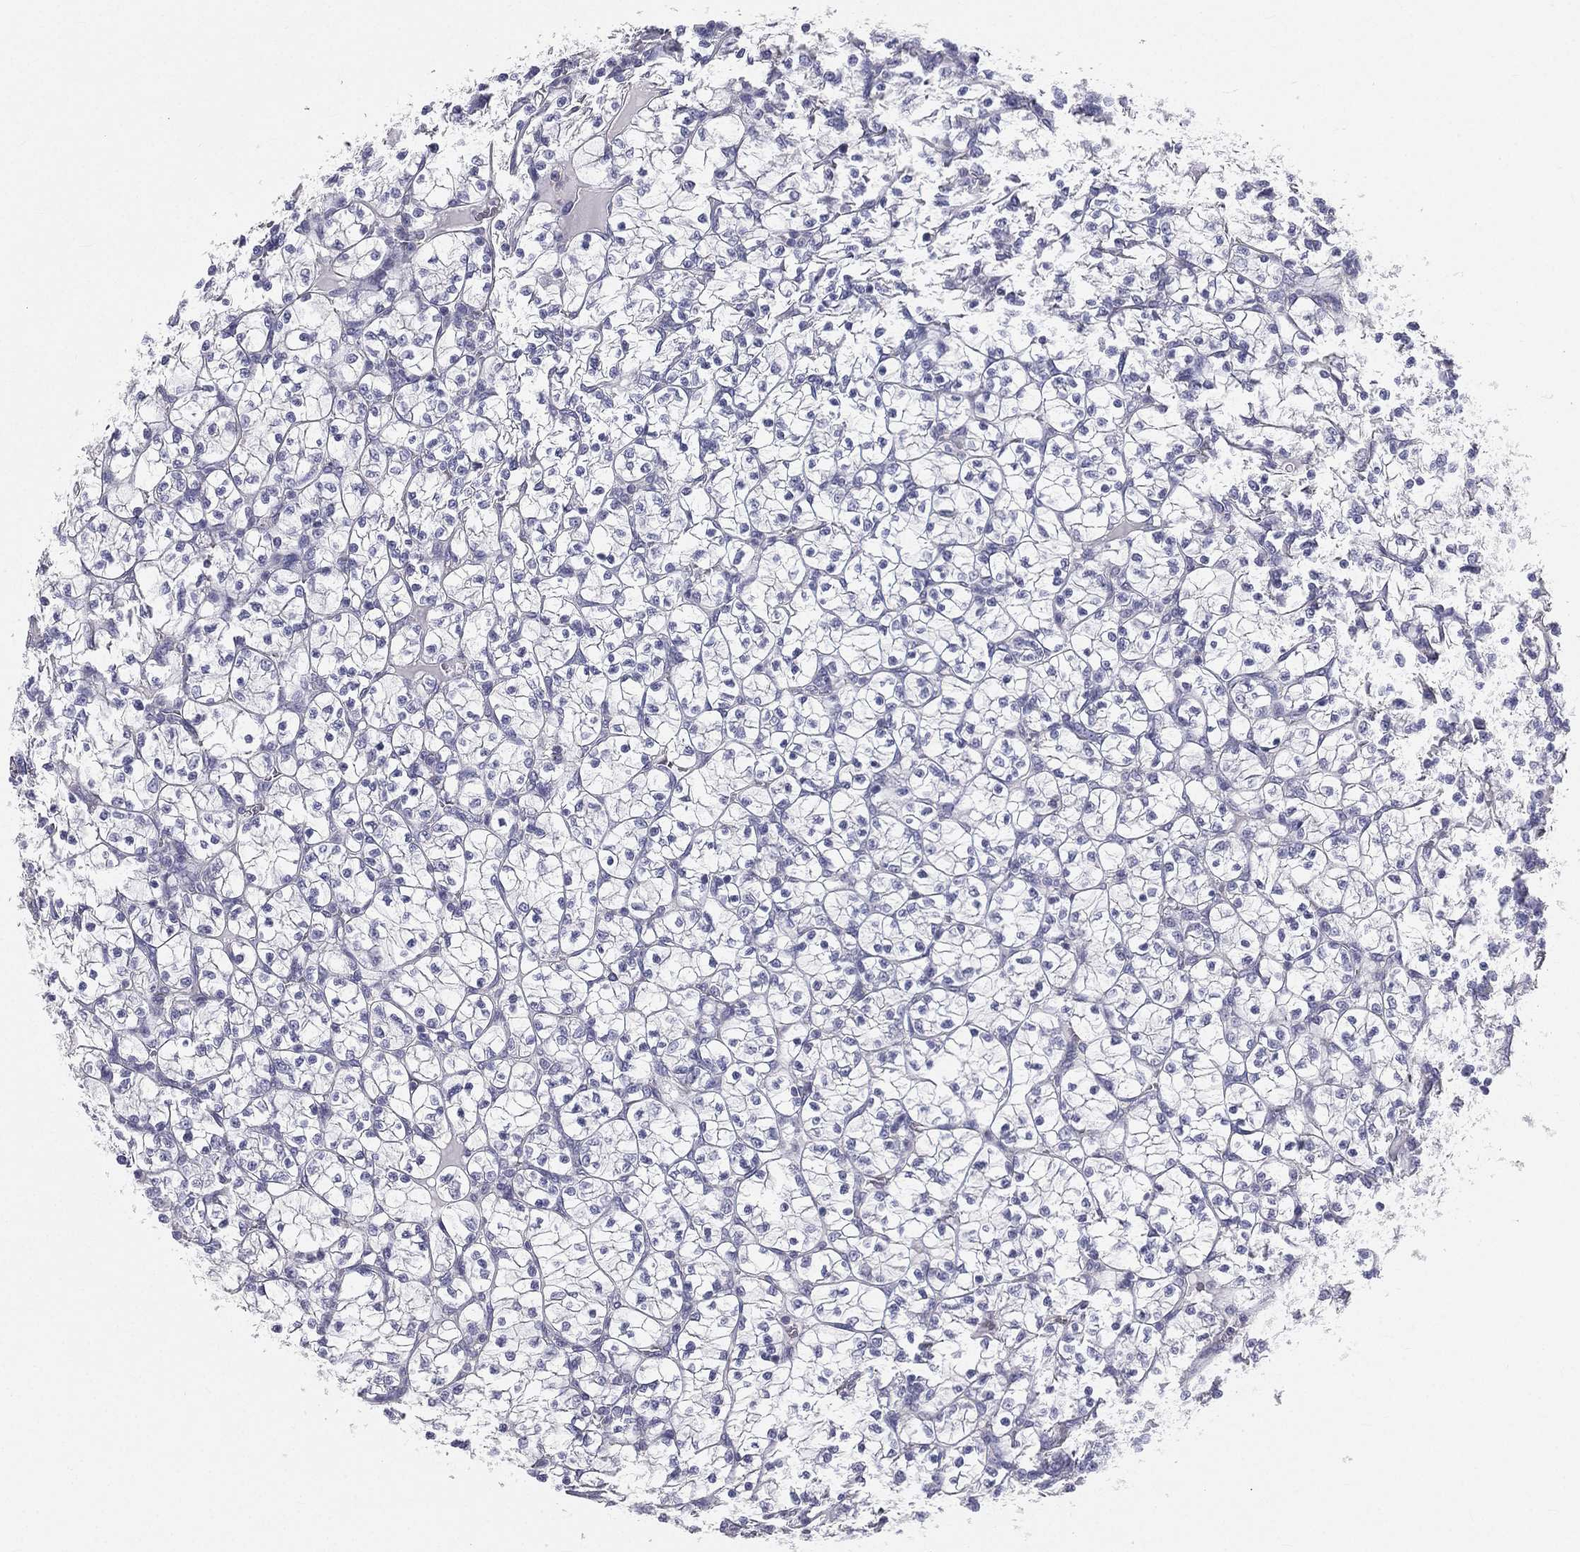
{"staining": {"intensity": "negative", "quantity": "none", "location": "none"}, "tissue": "renal cancer", "cell_type": "Tumor cells", "image_type": "cancer", "snomed": [{"axis": "morphology", "description": "Adenocarcinoma, NOS"}, {"axis": "topography", "description": "Kidney"}], "caption": "Immunohistochemistry micrograph of neoplastic tissue: renal cancer (adenocarcinoma) stained with DAB demonstrates no significant protein expression in tumor cells.", "gene": "MUC13", "patient": {"sex": "female", "age": 89}}